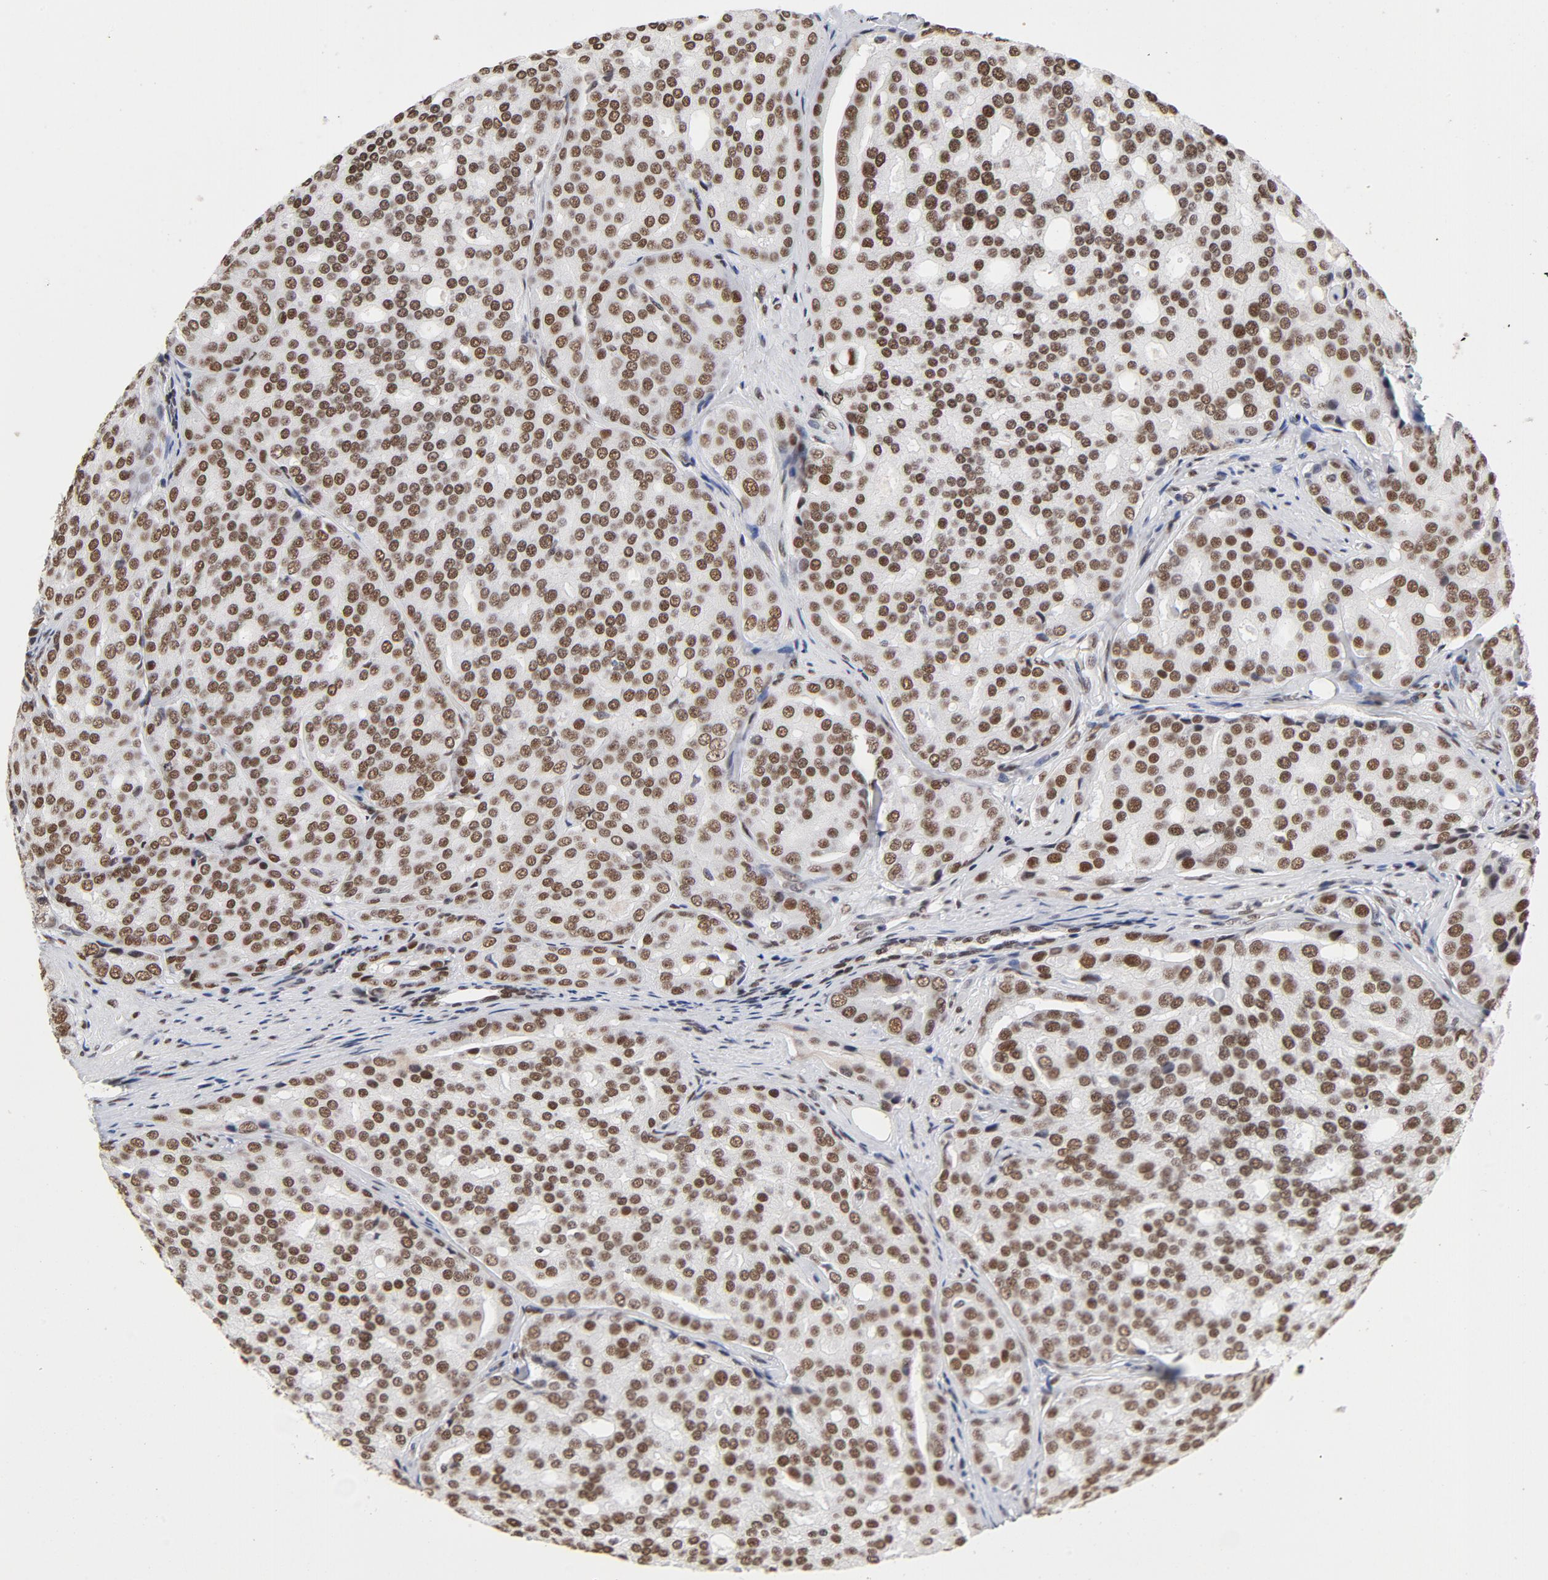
{"staining": {"intensity": "moderate", "quantity": ">75%", "location": "nuclear"}, "tissue": "prostate cancer", "cell_type": "Tumor cells", "image_type": "cancer", "snomed": [{"axis": "morphology", "description": "Adenocarcinoma, High grade"}, {"axis": "topography", "description": "Prostate"}], "caption": "Prostate cancer stained with immunohistochemistry reveals moderate nuclear expression in about >75% of tumor cells.", "gene": "TP53BP1", "patient": {"sex": "male", "age": 64}}